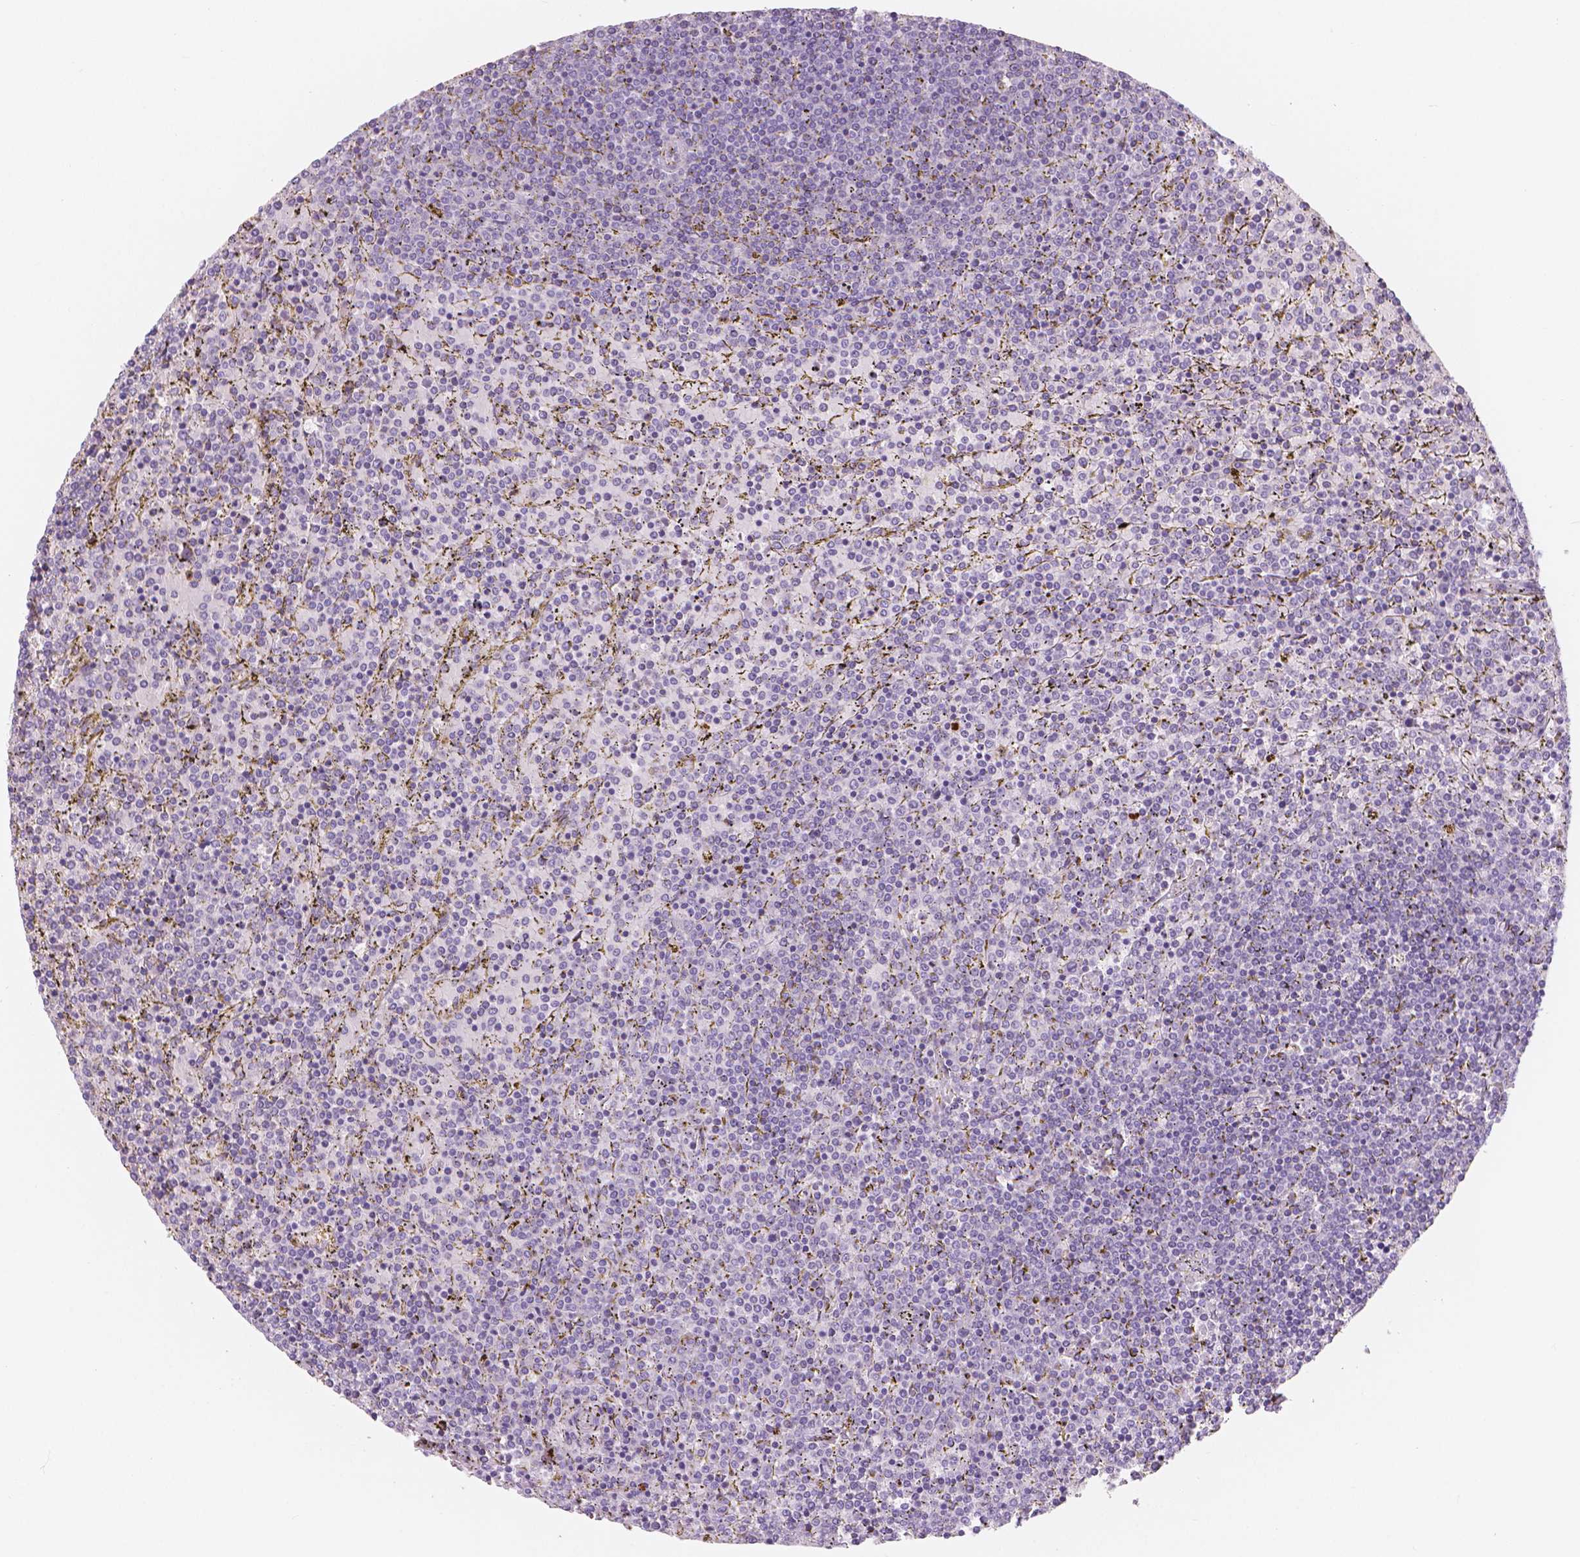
{"staining": {"intensity": "negative", "quantity": "none", "location": "none"}, "tissue": "lymphoma", "cell_type": "Tumor cells", "image_type": "cancer", "snomed": [{"axis": "morphology", "description": "Malignant lymphoma, non-Hodgkin's type, Low grade"}, {"axis": "topography", "description": "Spleen"}], "caption": "Tumor cells are negative for brown protein staining in low-grade malignant lymphoma, non-Hodgkin's type. (Stains: DAB immunohistochemistry with hematoxylin counter stain, Microscopy: brightfield microscopy at high magnification).", "gene": "APOA4", "patient": {"sex": "female", "age": 77}}